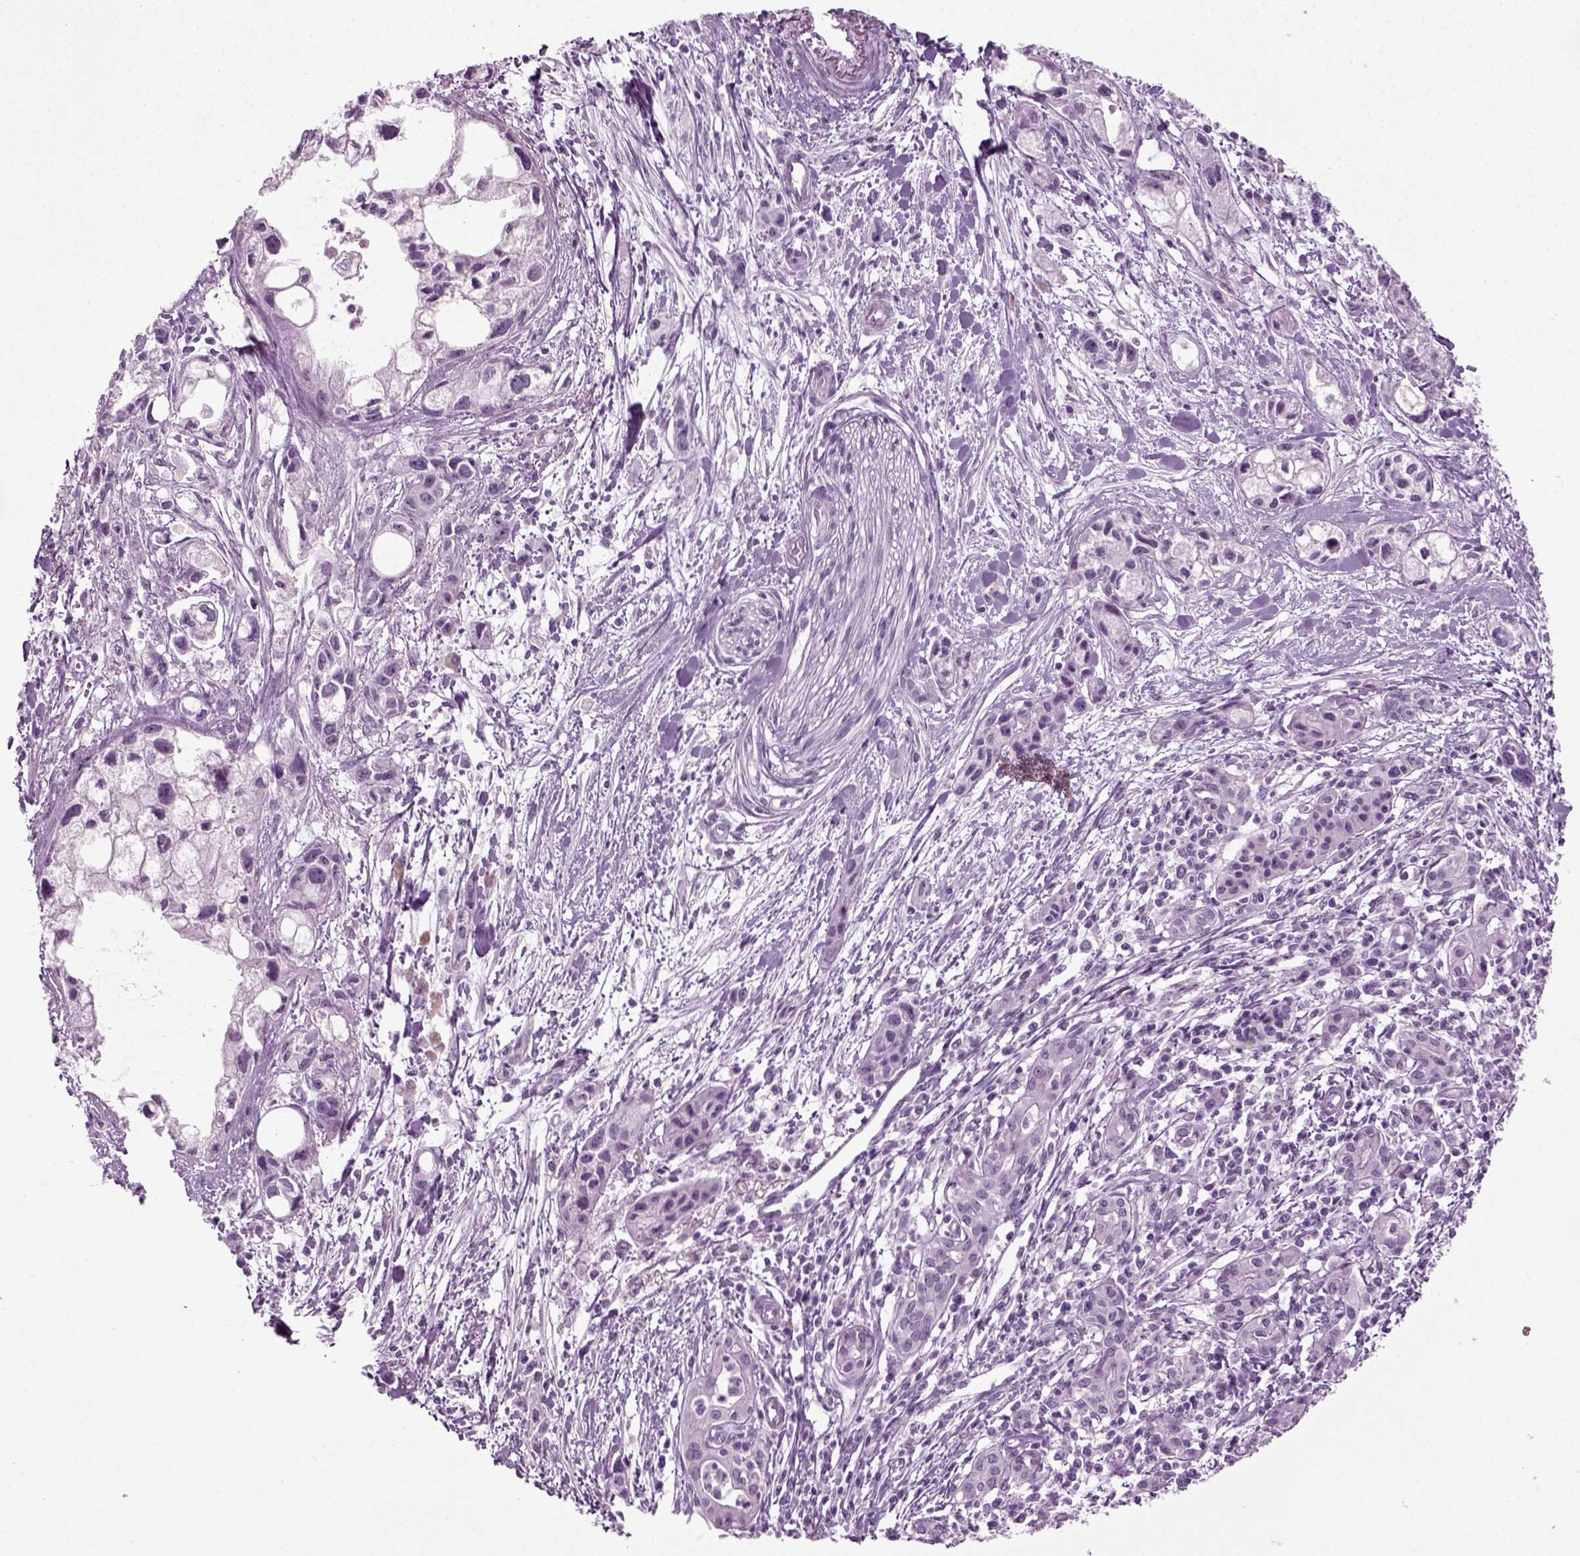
{"staining": {"intensity": "negative", "quantity": "none", "location": "none"}, "tissue": "pancreatic cancer", "cell_type": "Tumor cells", "image_type": "cancer", "snomed": [{"axis": "morphology", "description": "Adenocarcinoma, NOS"}, {"axis": "topography", "description": "Pancreas"}], "caption": "Tumor cells show no significant protein positivity in pancreatic cancer (adenocarcinoma). (DAB IHC with hematoxylin counter stain).", "gene": "ZC2HC1C", "patient": {"sex": "female", "age": 61}}